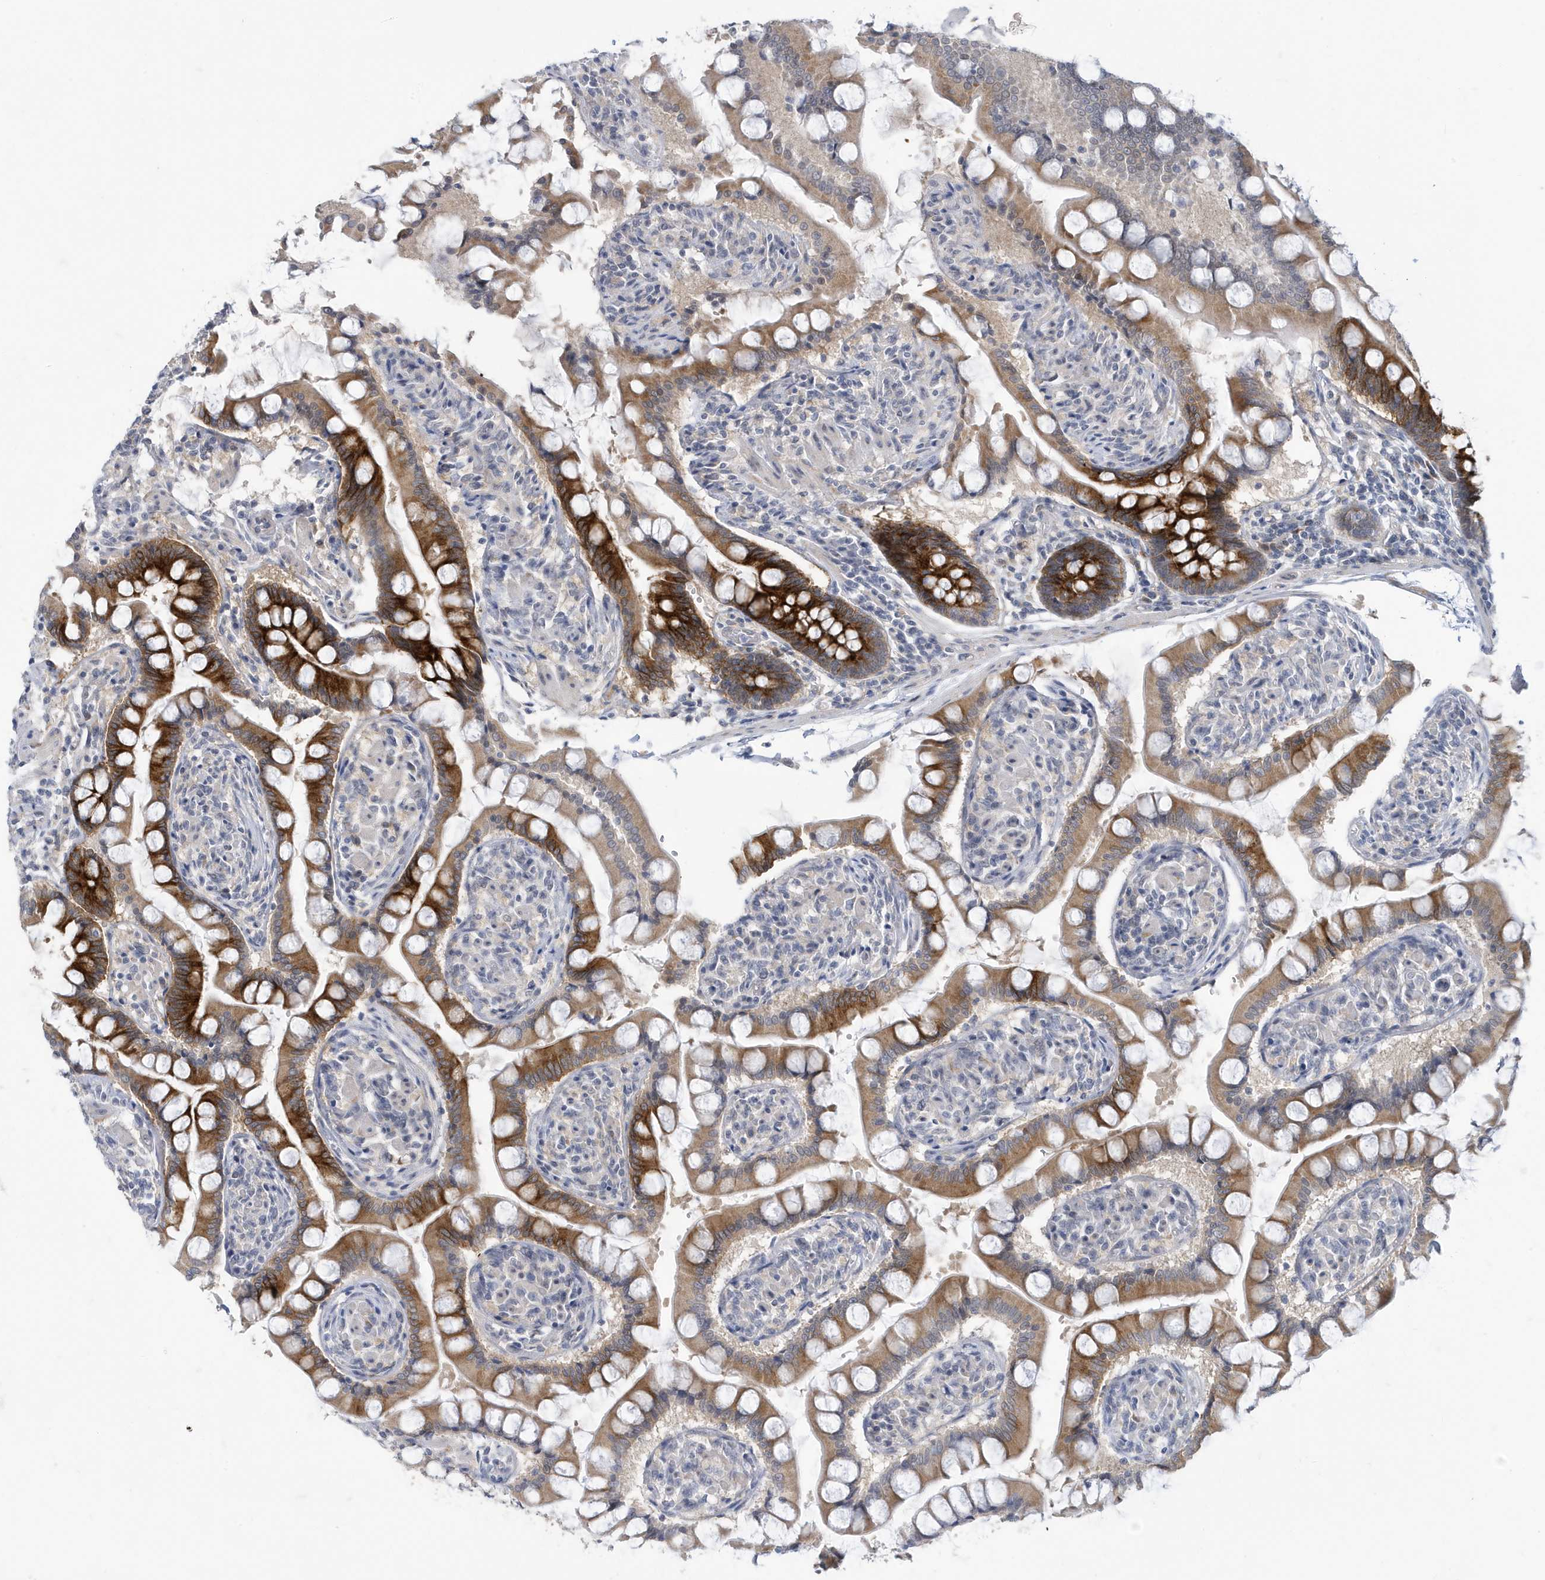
{"staining": {"intensity": "strong", "quantity": "25%-75%", "location": "cytoplasmic/membranous"}, "tissue": "small intestine", "cell_type": "Glandular cells", "image_type": "normal", "snomed": [{"axis": "morphology", "description": "Normal tissue, NOS"}, {"axis": "topography", "description": "Small intestine"}], "caption": "Immunohistochemistry staining of normal small intestine, which shows high levels of strong cytoplasmic/membranous positivity in about 25%-75% of glandular cells indicating strong cytoplasmic/membranous protein positivity. The staining was performed using DAB (brown) for protein detection and nuclei were counterstained in hematoxylin (blue).", "gene": "ZNF654", "patient": {"sex": "male", "age": 41}}